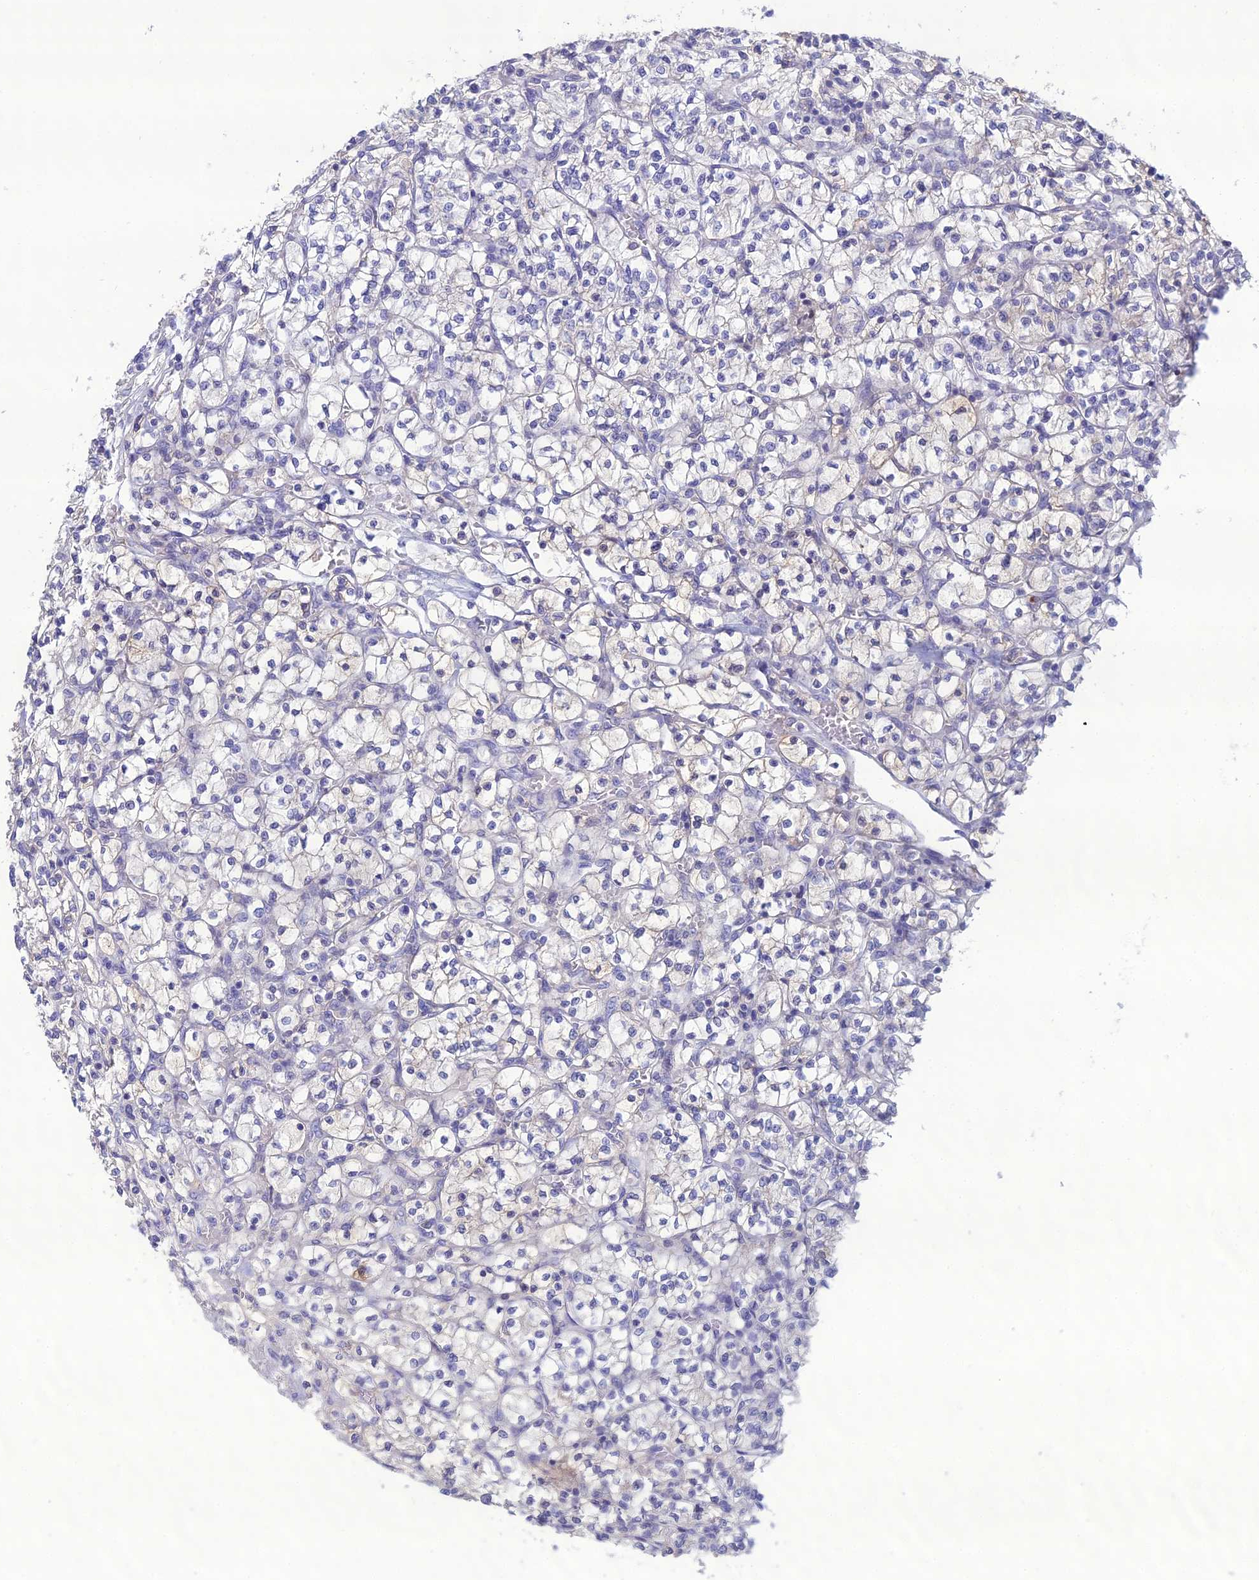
{"staining": {"intensity": "negative", "quantity": "none", "location": "none"}, "tissue": "renal cancer", "cell_type": "Tumor cells", "image_type": "cancer", "snomed": [{"axis": "morphology", "description": "Adenocarcinoma, NOS"}, {"axis": "topography", "description": "Kidney"}], "caption": "A photomicrograph of renal cancer stained for a protein demonstrates no brown staining in tumor cells. (DAB (3,3'-diaminobenzidine) immunohistochemistry (IHC) visualized using brightfield microscopy, high magnification).", "gene": "CRB2", "patient": {"sex": "female", "age": 64}}